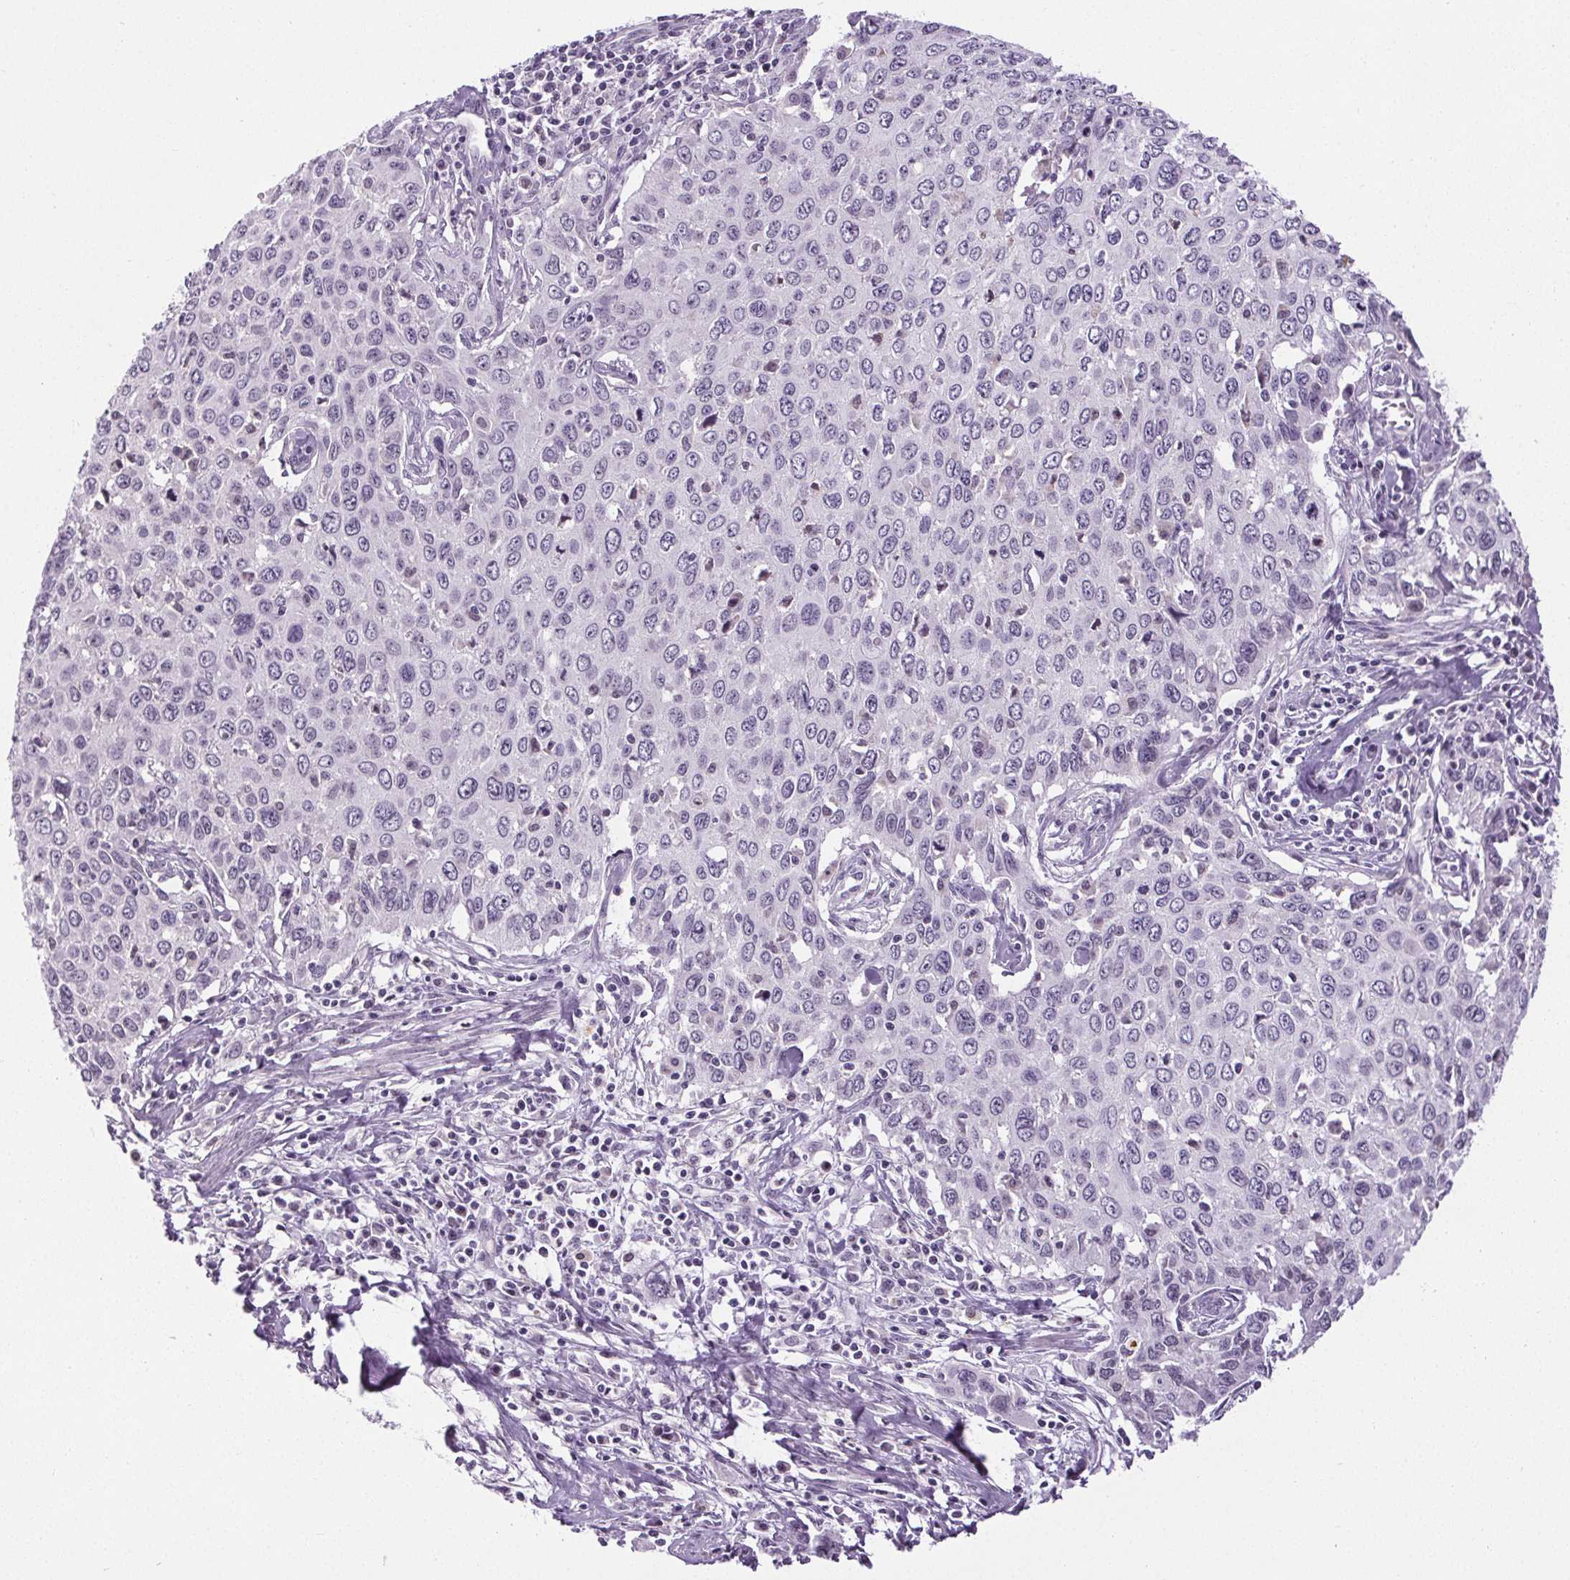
{"staining": {"intensity": "negative", "quantity": "none", "location": "none"}, "tissue": "cervical cancer", "cell_type": "Tumor cells", "image_type": "cancer", "snomed": [{"axis": "morphology", "description": "Squamous cell carcinoma, NOS"}, {"axis": "topography", "description": "Cervix"}], "caption": "This micrograph is of cervical squamous cell carcinoma stained with immunohistochemistry to label a protein in brown with the nuclei are counter-stained blue. There is no expression in tumor cells.", "gene": "TMEM240", "patient": {"sex": "female", "age": 38}}